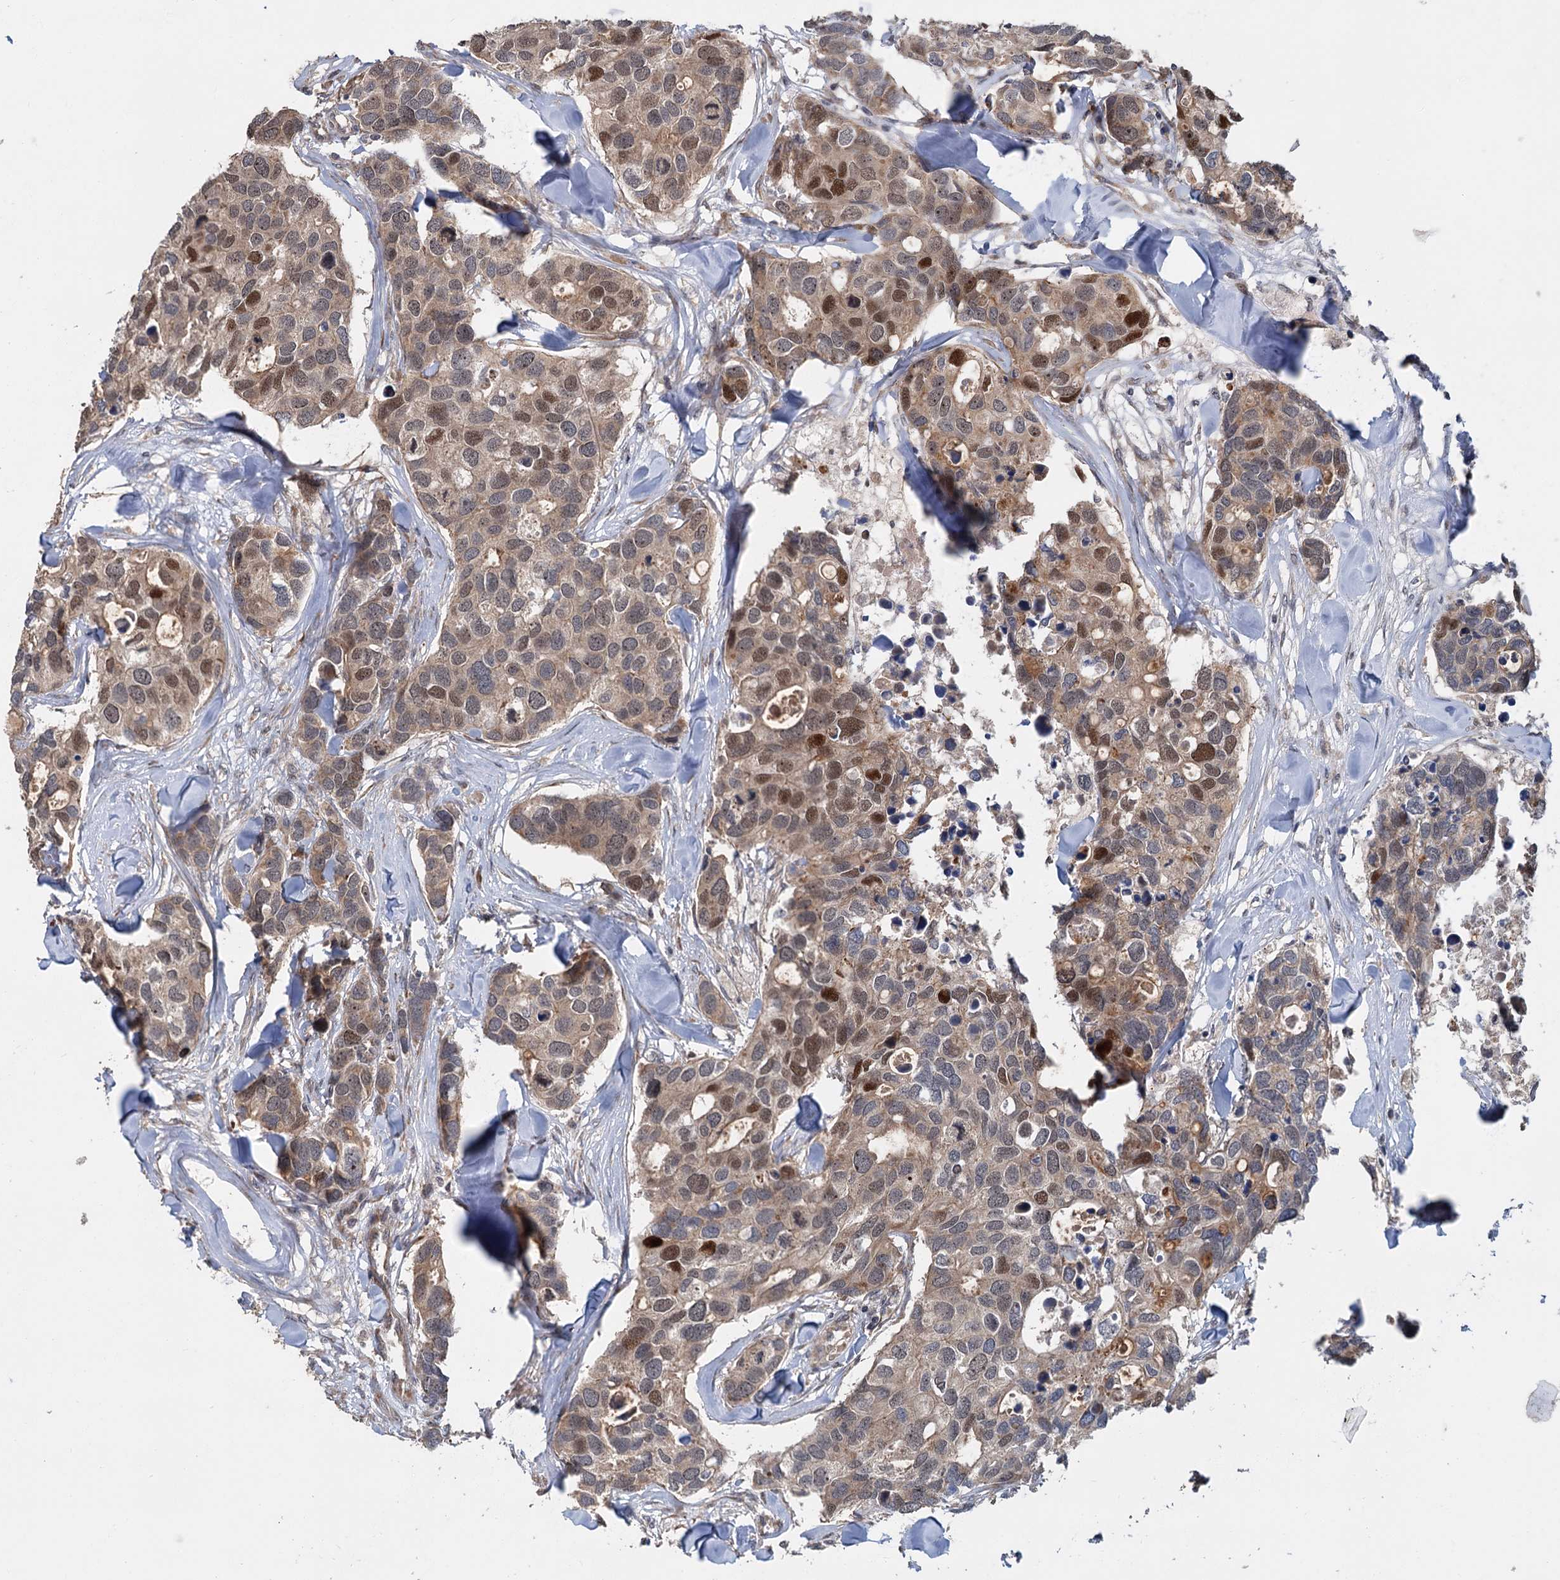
{"staining": {"intensity": "moderate", "quantity": "25%-75%", "location": "nuclear"}, "tissue": "breast cancer", "cell_type": "Tumor cells", "image_type": "cancer", "snomed": [{"axis": "morphology", "description": "Duct carcinoma"}, {"axis": "topography", "description": "Breast"}], "caption": "Protein expression analysis of human invasive ductal carcinoma (breast) reveals moderate nuclear expression in about 25%-75% of tumor cells.", "gene": "KANSL2", "patient": {"sex": "female", "age": 83}}